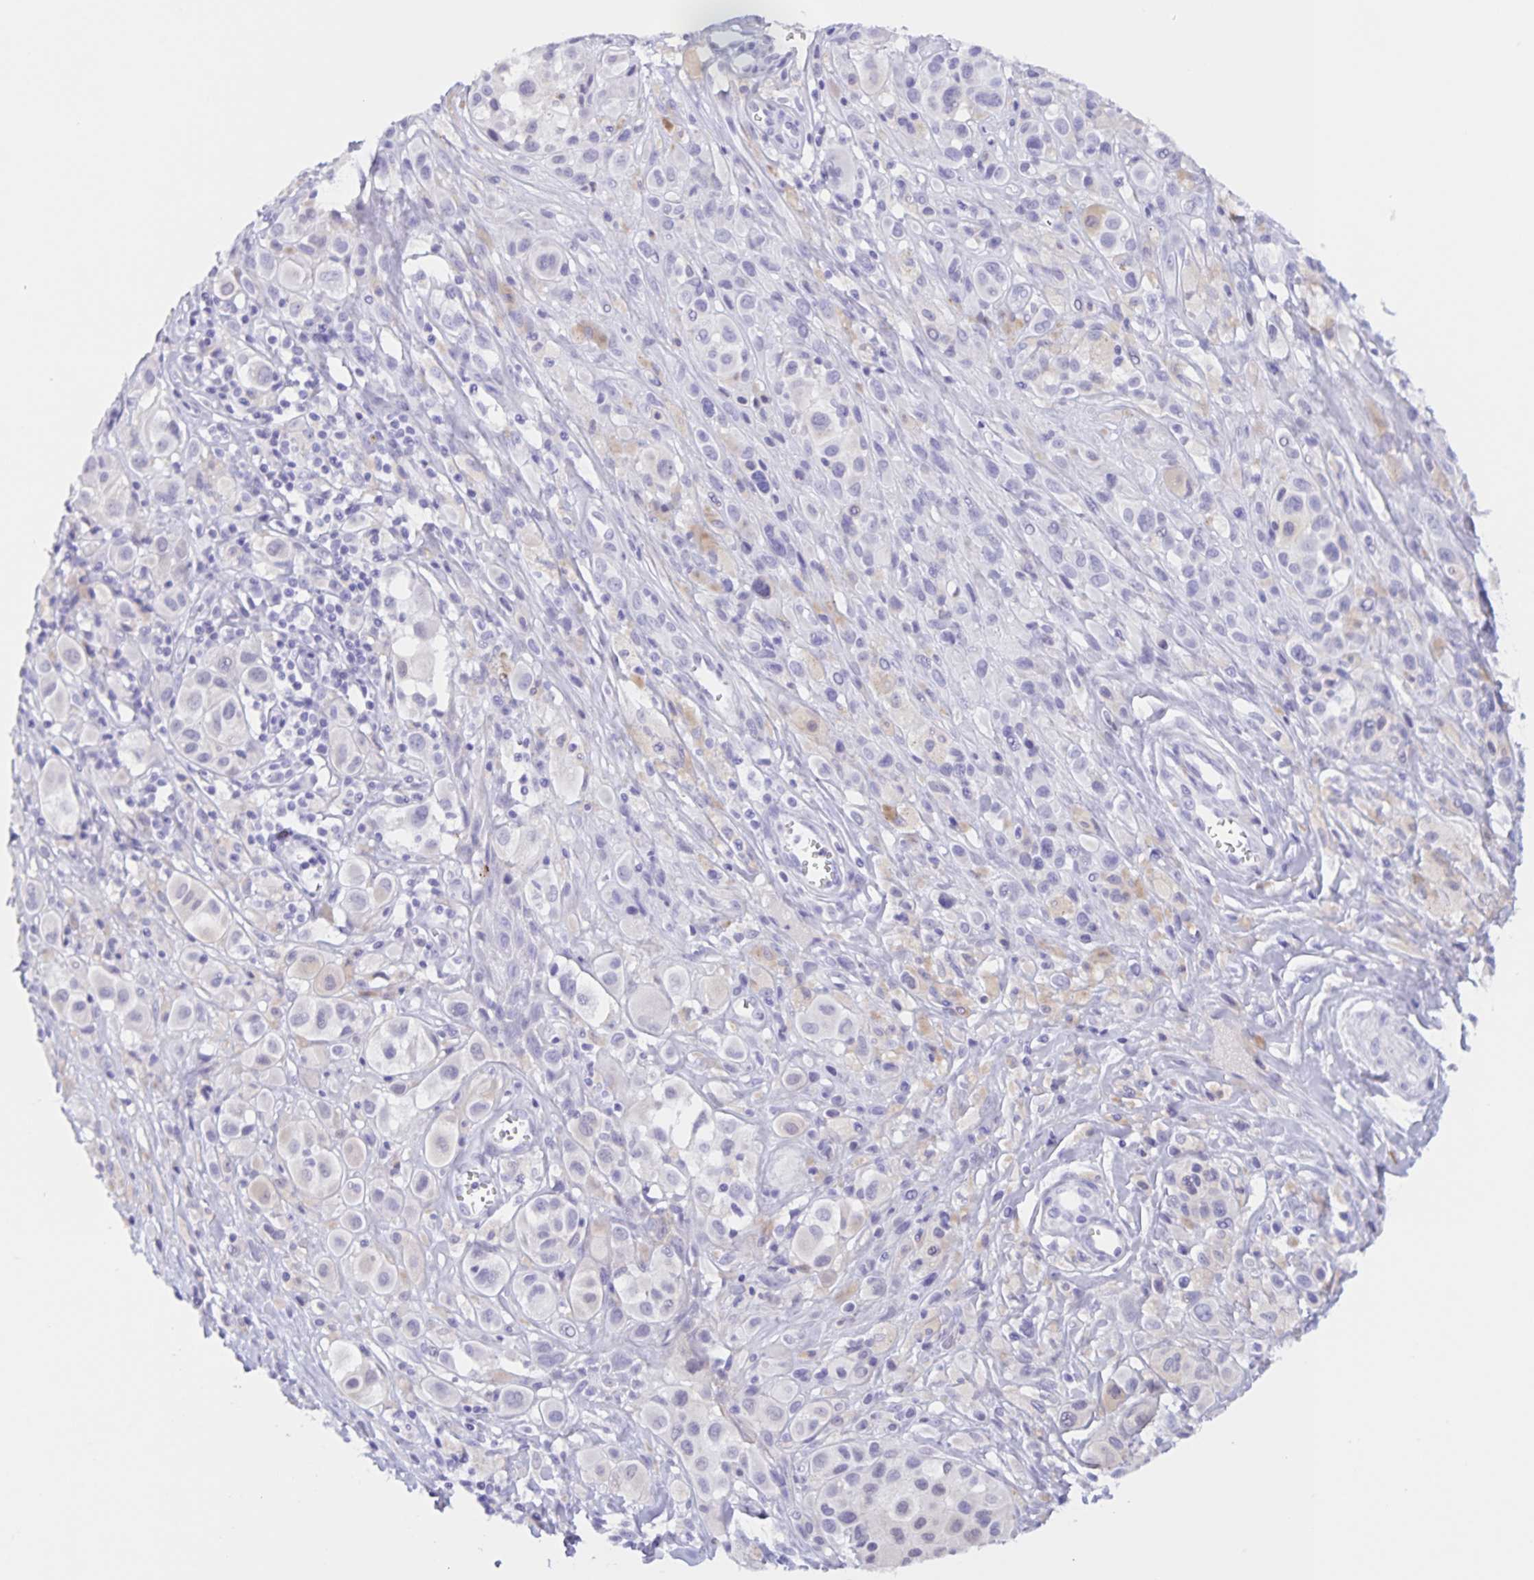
{"staining": {"intensity": "negative", "quantity": "none", "location": "none"}, "tissue": "melanoma", "cell_type": "Tumor cells", "image_type": "cancer", "snomed": [{"axis": "morphology", "description": "Malignant melanoma, NOS"}, {"axis": "topography", "description": "Skin"}], "caption": "Melanoma stained for a protein using immunohistochemistry exhibits no staining tumor cells.", "gene": "TGIF2LX", "patient": {"sex": "male", "age": 77}}